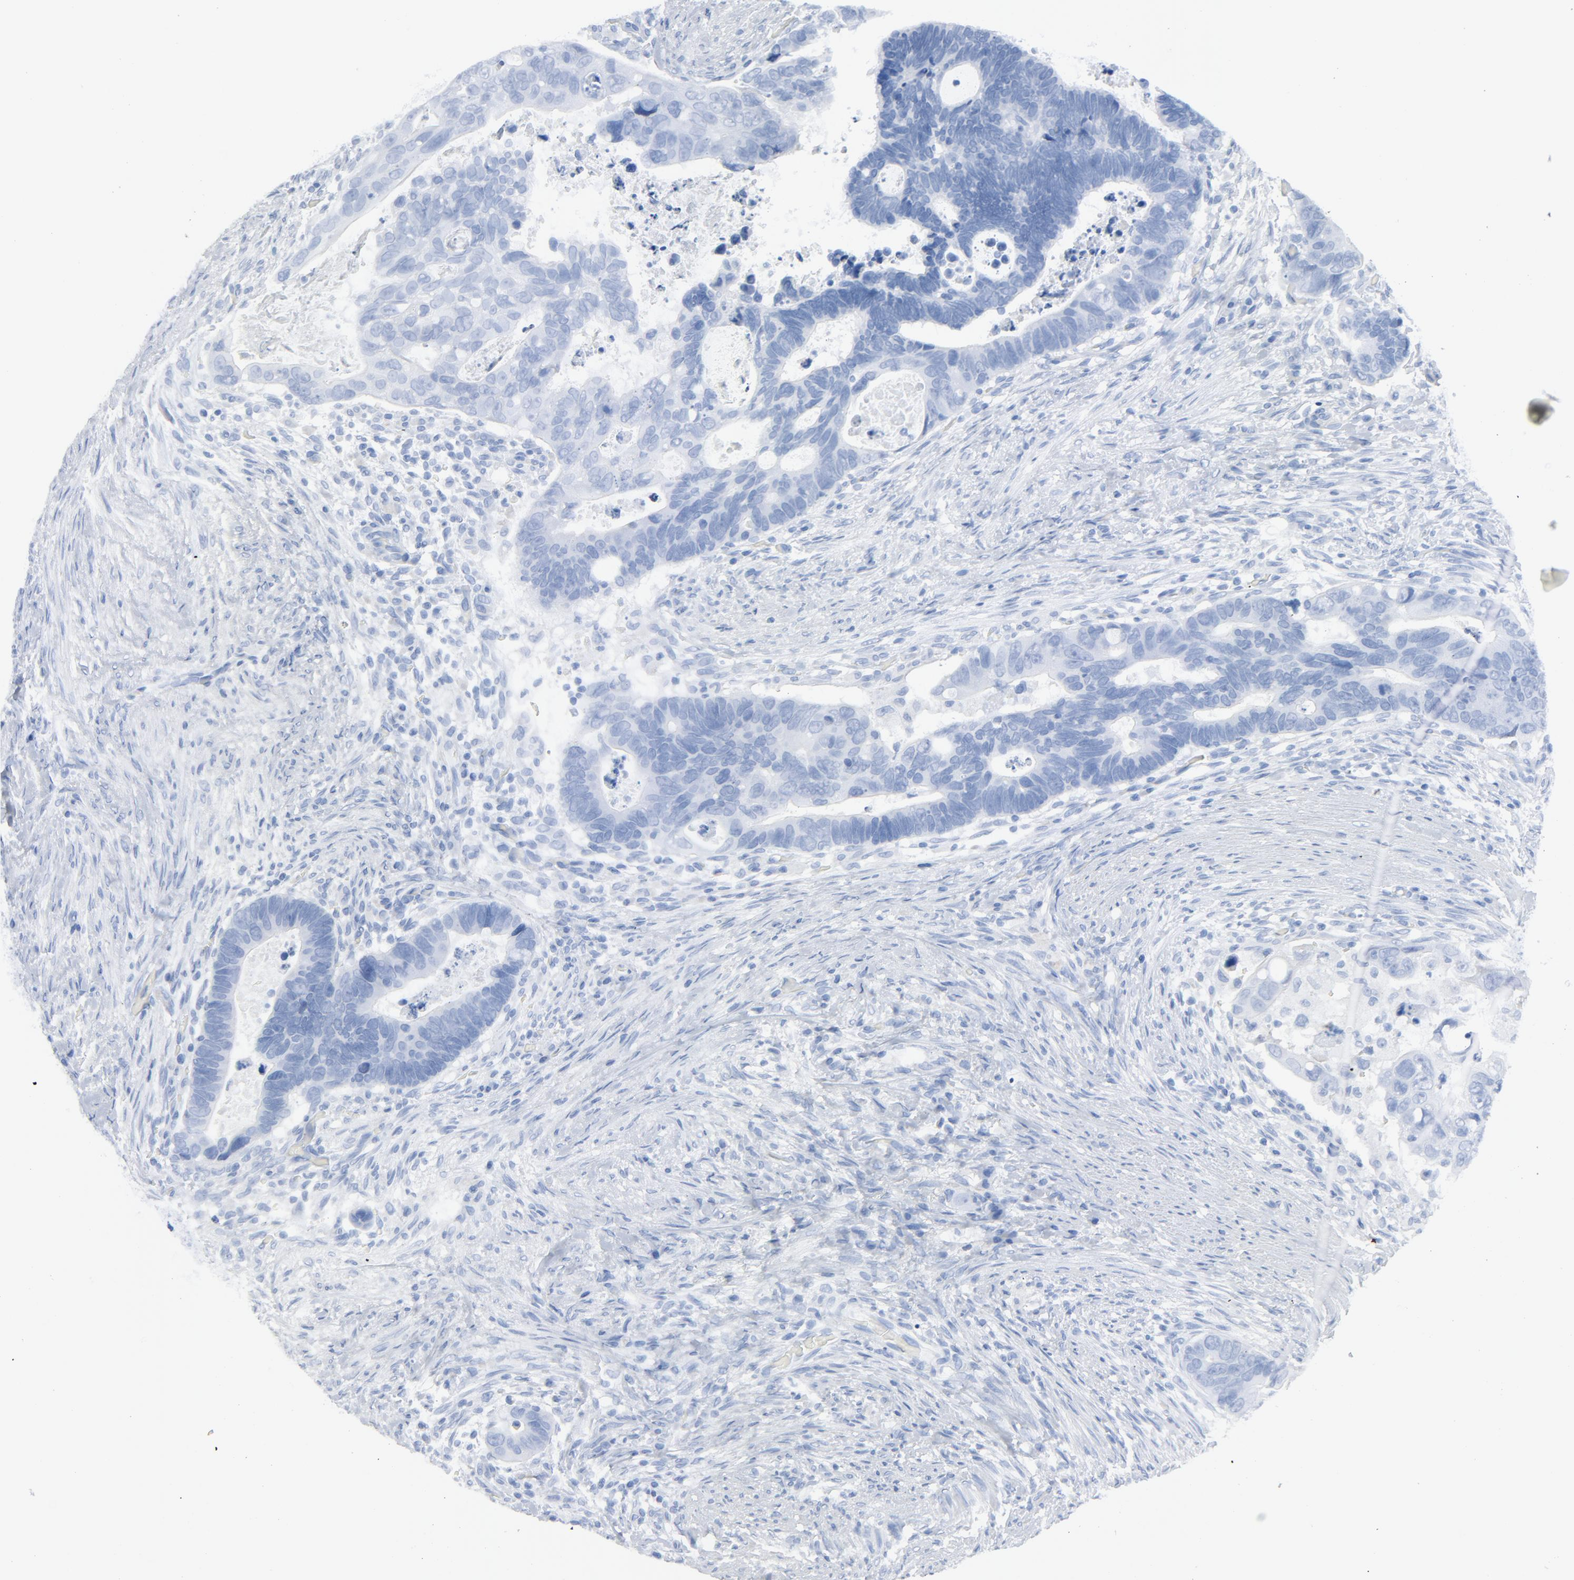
{"staining": {"intensity": "negative", "quantity": "none", "location": "none"}, "tissue": "colorectal cancer", "cell_type": "Tumor cells", "image_type": "cancer", "snomed": [{"axis": "morphology", "description": "Adenocarcinoma, NOS"}, {"axis": "topography", "description": "Rectum"}], "caption": "Tumor cells show no significant expression in adenocarcinoma (colorectal). The staining is performed using DAB (3,3'-diaminobenzidine) brown chromogen with nuclei counter-stained in using hematoxylin.", "gene": "C14orf119", "patient": {"sex": "male", "age": 53}}